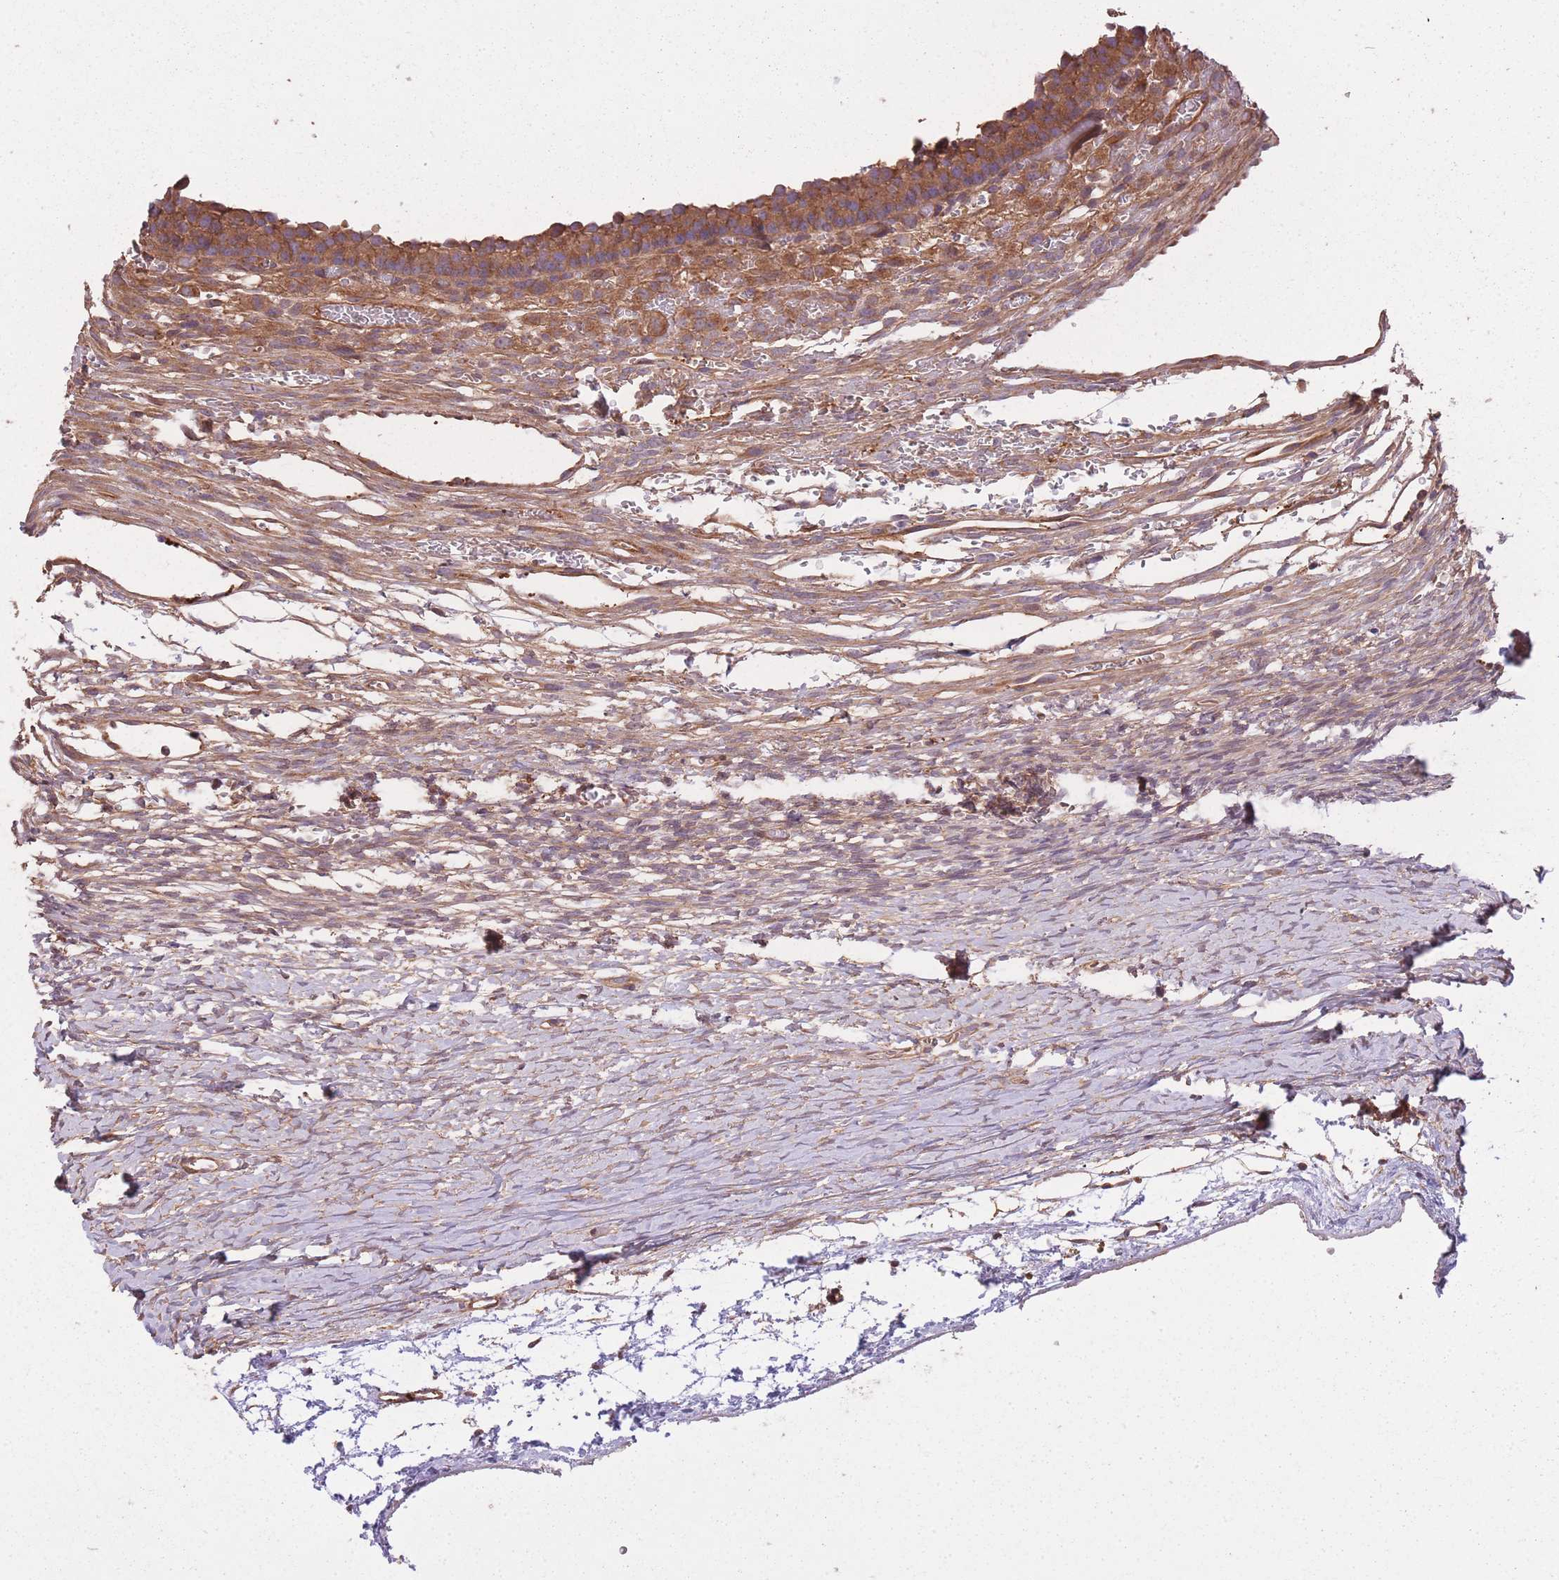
{"staining": {"intensity": "moderate", "quantity": "25%-75%", "location": "cytoplasmic/membranous"}, "tissue": "ovary", "cell_type": "Ovarian stroma cells", "image_type": "normal", "snomed": [{"axis": "morphology", "description": "Normal tissue, NOS"}, {"axis": "topography", "description": "Ovary"}], "caption": "This photomicrograph demonstrates immunohistochemistry (IHC) staining of unremarkable ovary, with medium moderate cytoplasmic/membranous expression in approximately 25%-75% of ovarian stroma cells.", "gene": "ARMH3", "patient": {"sex": "female", "age": 39}}